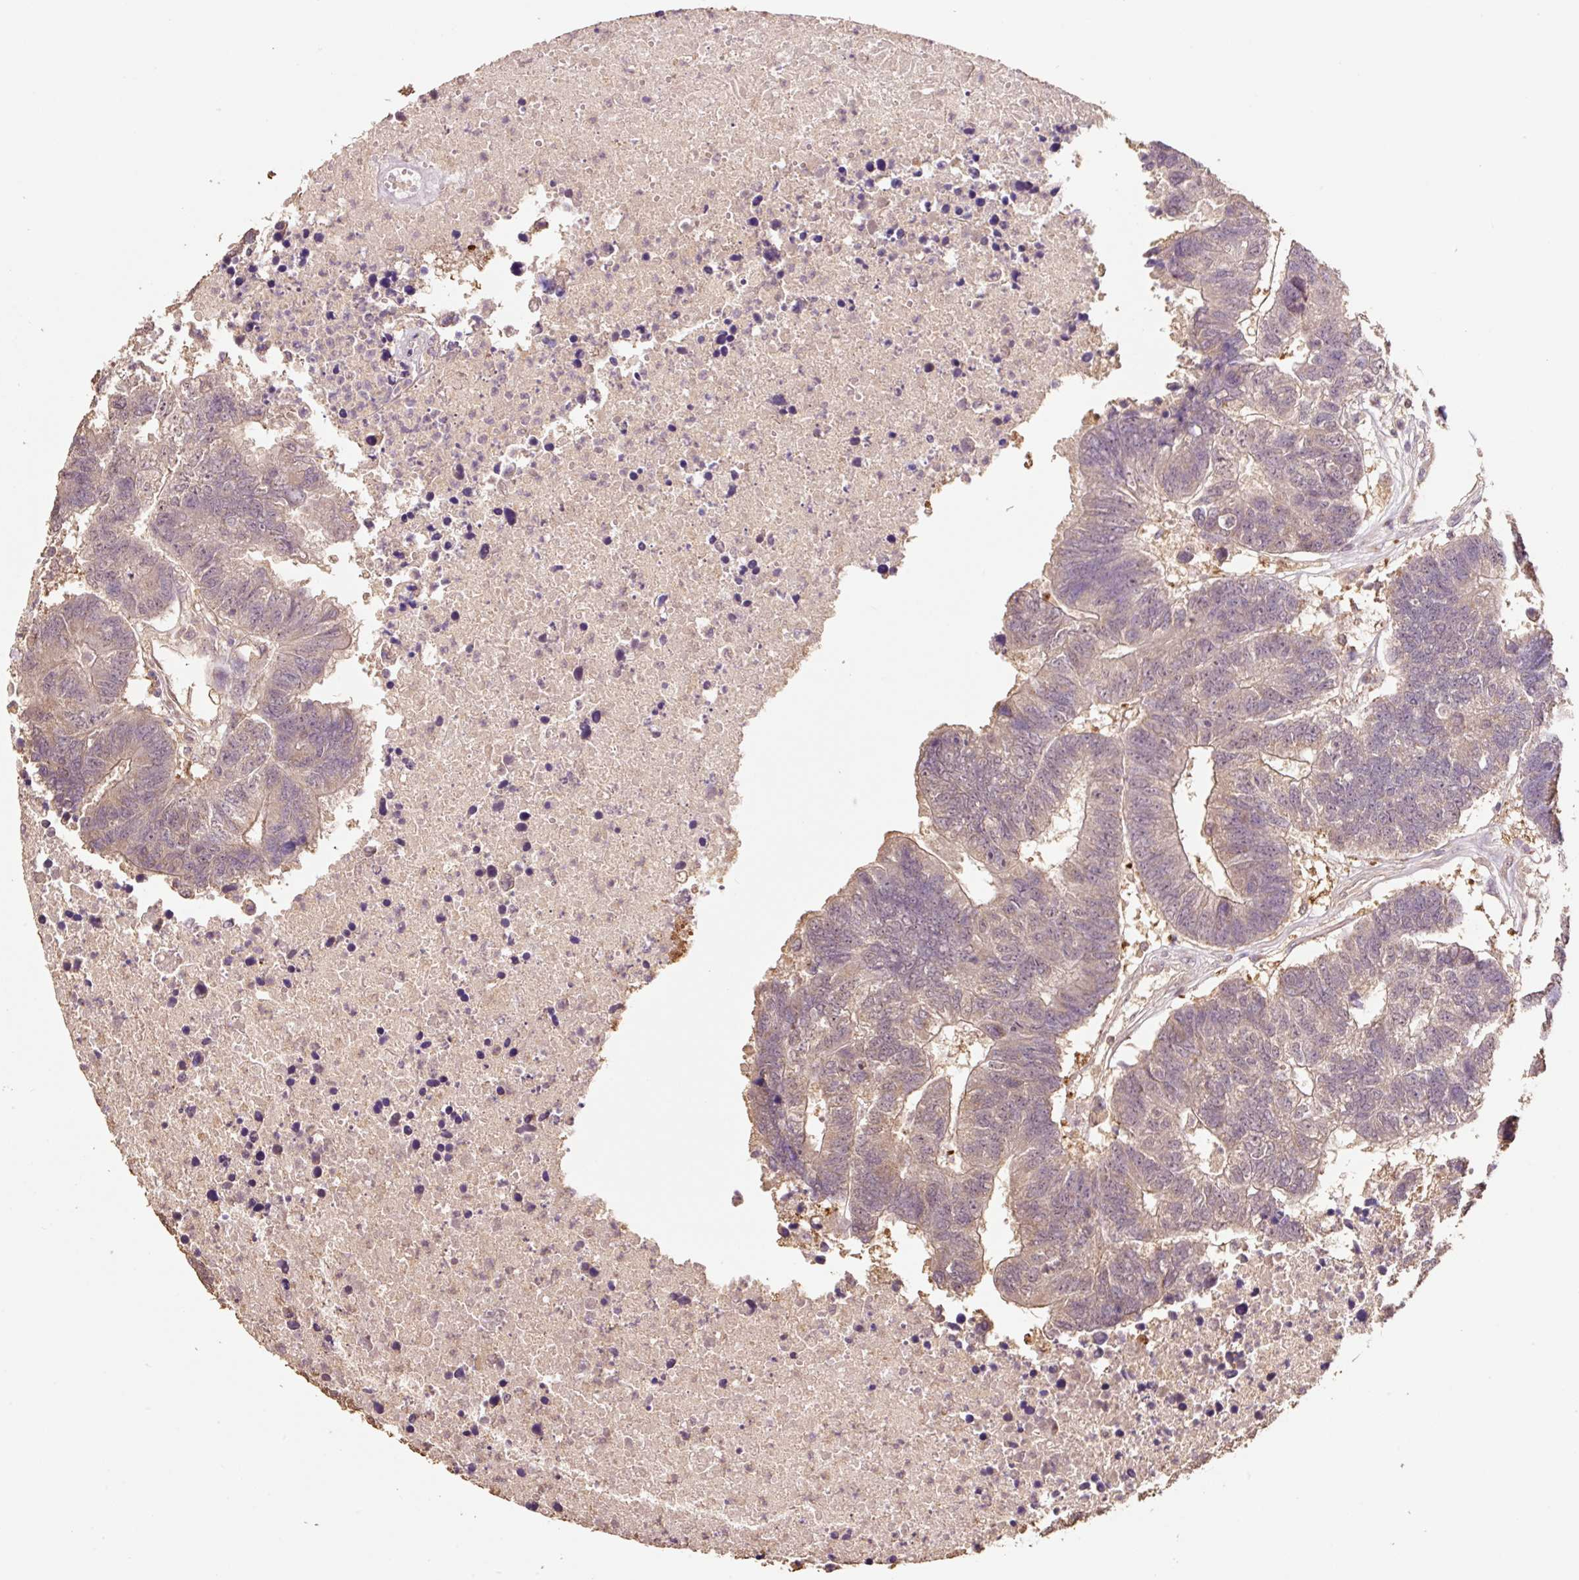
{"staining": {"intensity": "weak", "quantity": ">75%", "location": "cytoplasmic/membranous,nuclear"}, "tissue": "colorectal cancer", "cell_type": "Tumor cells", "image_type": "cancer", "snomed": [{"axis": "morphology", "description": "Adenocarcinoma, NOS"}, {"axis": "topography", "description": "Colon"}], "caption": "An immunohistochemistry photomicrograph of tumor tissue is shown. Protein staining in brown highlights weak cytoplasmic/membranous and nuclear positivity in adenocarcinoma (colorectal) within tumor cells.", "gene": "HERC2", "patient": {"sex": "female", "age": 48}}